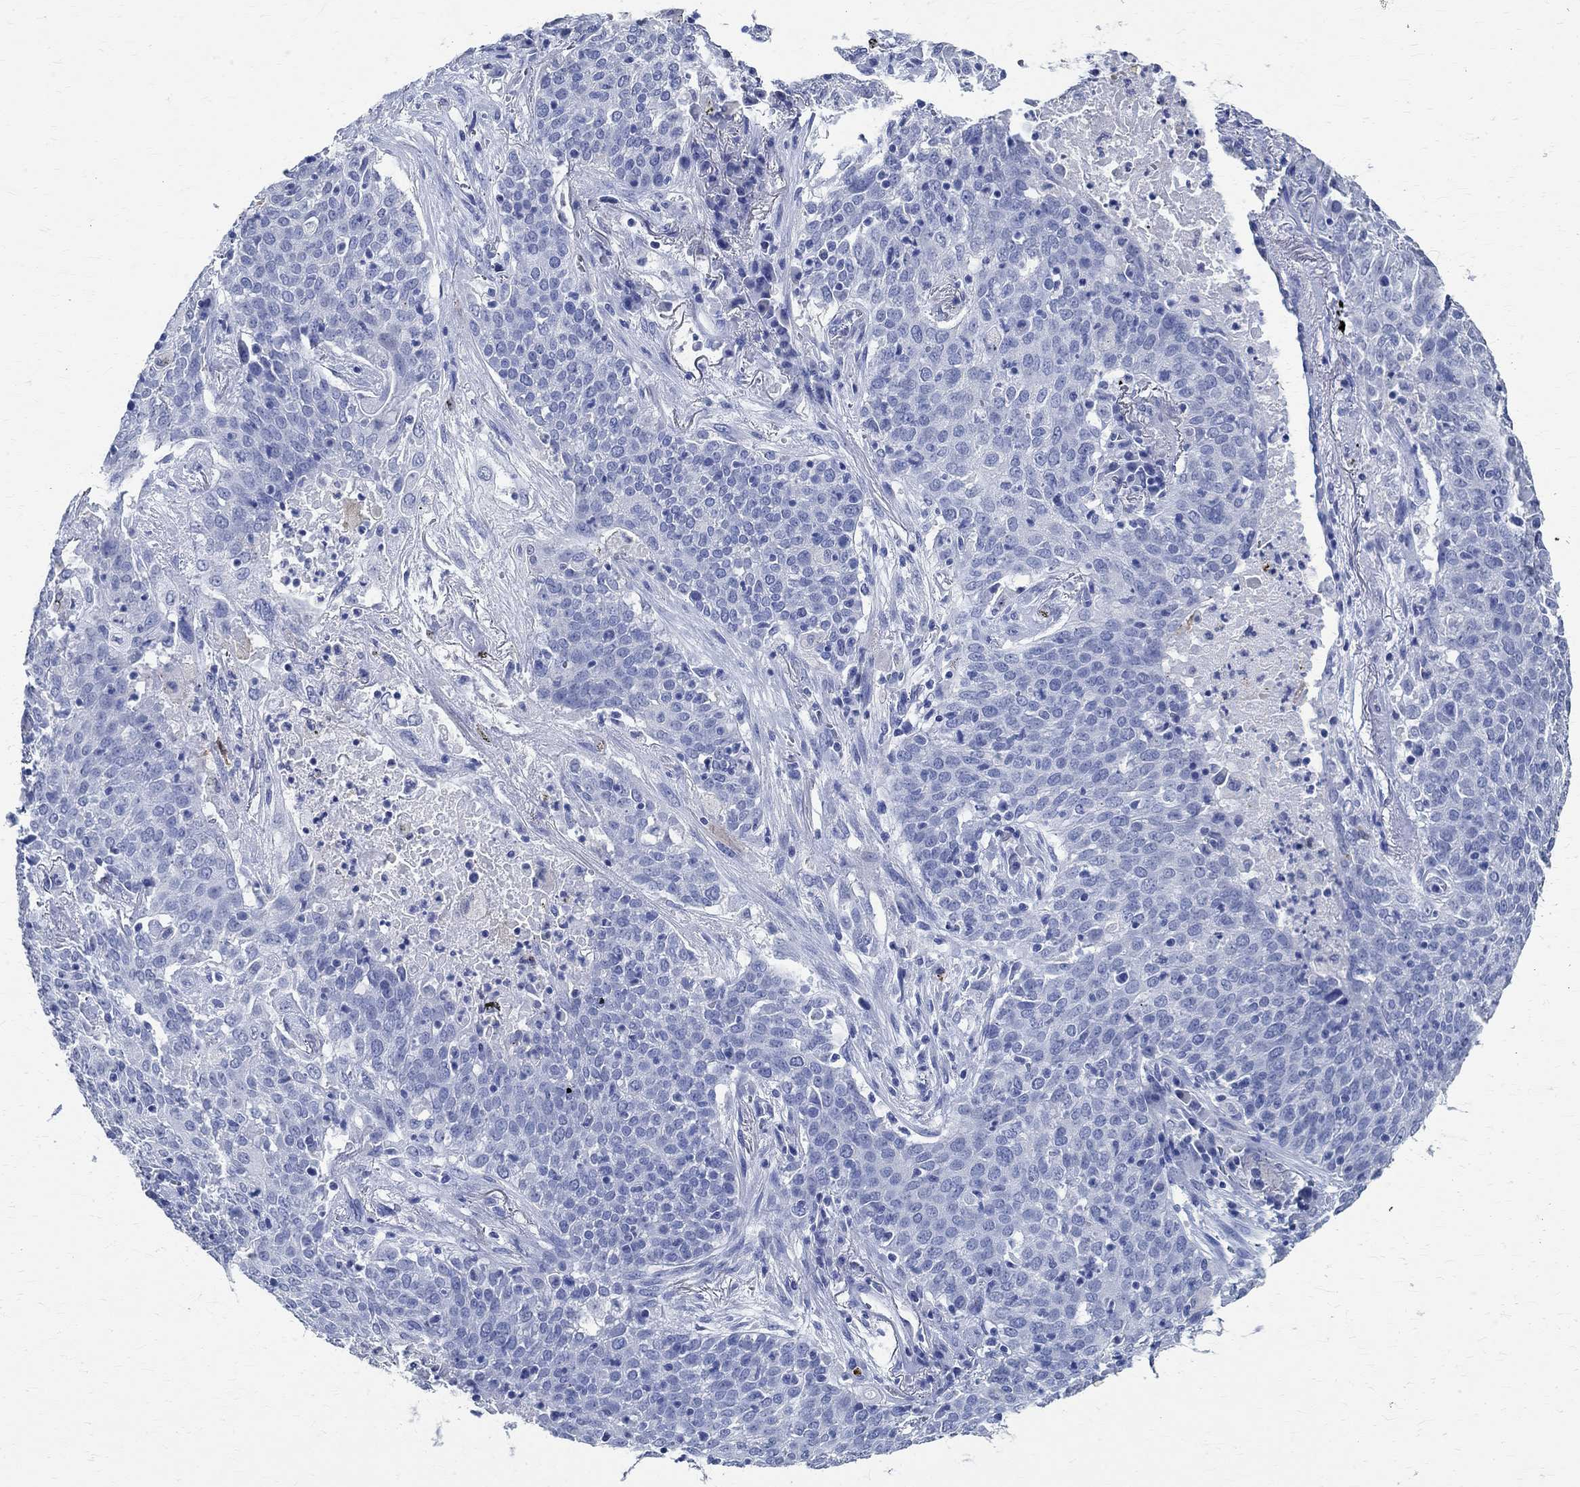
{"staining": {"intensity": "negative", "quantity": "none", "location": "none"}, "tissue": "lung cancer", "cell_type": "Tumor cells", "image_type": "cancer", "snomed": [{"axis": "morphology", "description": "Squamous cell carcinoma, NOS"}, {"axis": "topography", "description": "Lung"}], "caption": "An image of squamous cell carcinoma (lung) stained for a protein exhibits no brown staining in tumor cells.", "gene": "TMEM221", "patient": {"sex": "male", "age": 82}}